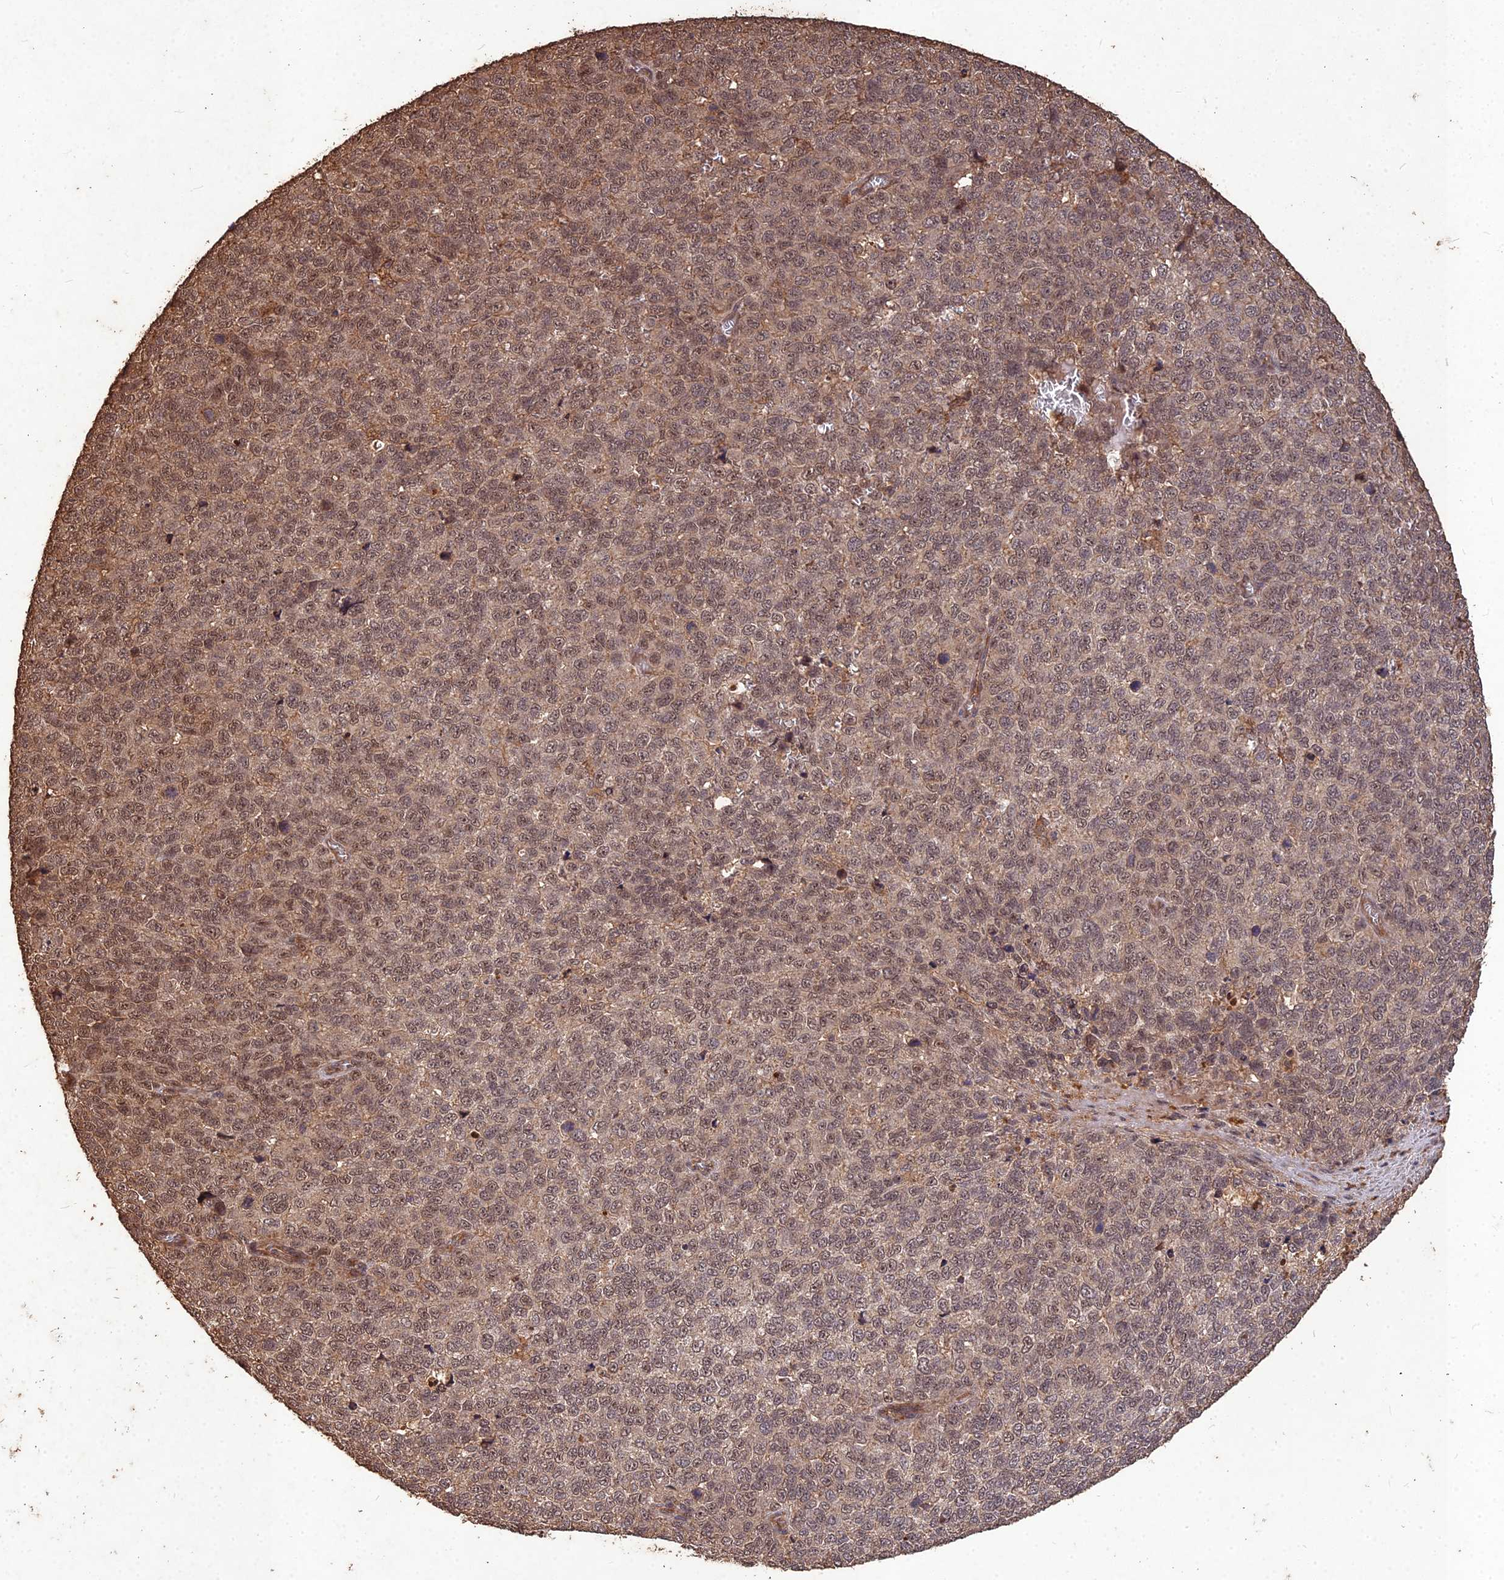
{"staining": {"intensity": "moderate", "quantity": ">75%", "location": "cytoplasmic/membranous,nuclear"}, "tissue": "melanoma", "cell_type": "Tumor cells", "image_type": "cancer", "snomed": [{"axis": "morphology", "description": "Malignant melanoma, NOS"}, {"axis": "topography", "description": "Nose, NOS"}], "caption": "Immunohistochemistry (IHC) of human melanoma shows medium levels of moderate cytoplasmic/membranous and nuclear expression in approximately >75% of tumor cells. (DAB IHC with brightfield microscopy, high magnification).", "gene": "SYMPK", "patient": {"sex": "female", "age": 48}}